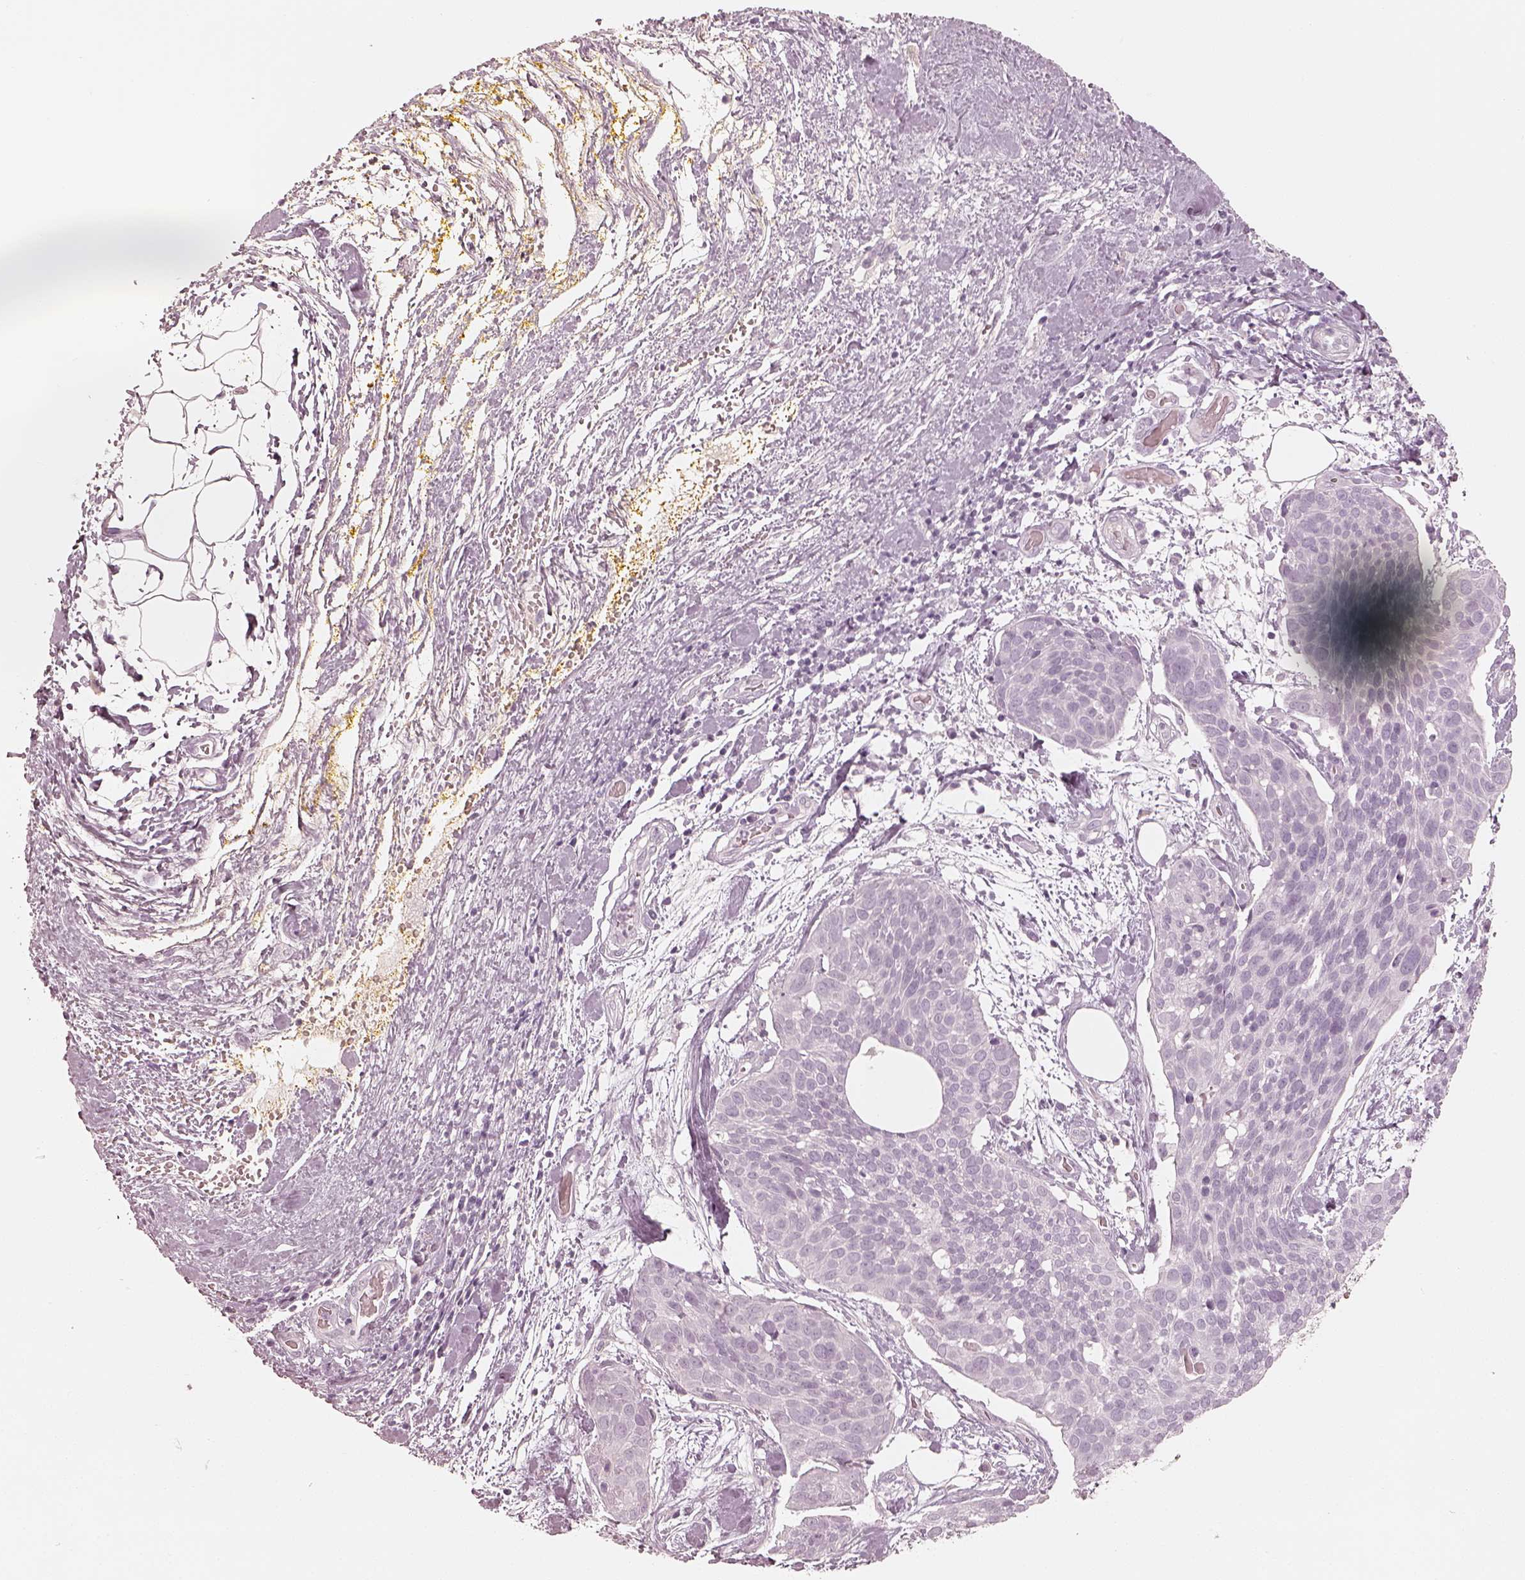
{"staining": {"intensity": "negative", "quantity": "none", "location": "none"}, "tissue": "cervical cancer", "cell_type": "Tumor cells", "image_type": "cancer", "snomed": [{"axis": "morphology", "description": "Squamous cell carcinoma, NOS"}, {"axis": "topography", "description": "Cervix"}], "caption": "Immunohistochemistry photomicrograph of neoplastic tissue: squamous cell carcinoma (cervical) stained with DAB (3,3'-diaminobenzidine) exhibits no significant protein expression in tumor cells.", "gene": "KRT82", "patient": {"sex": "female", "age": 39}}